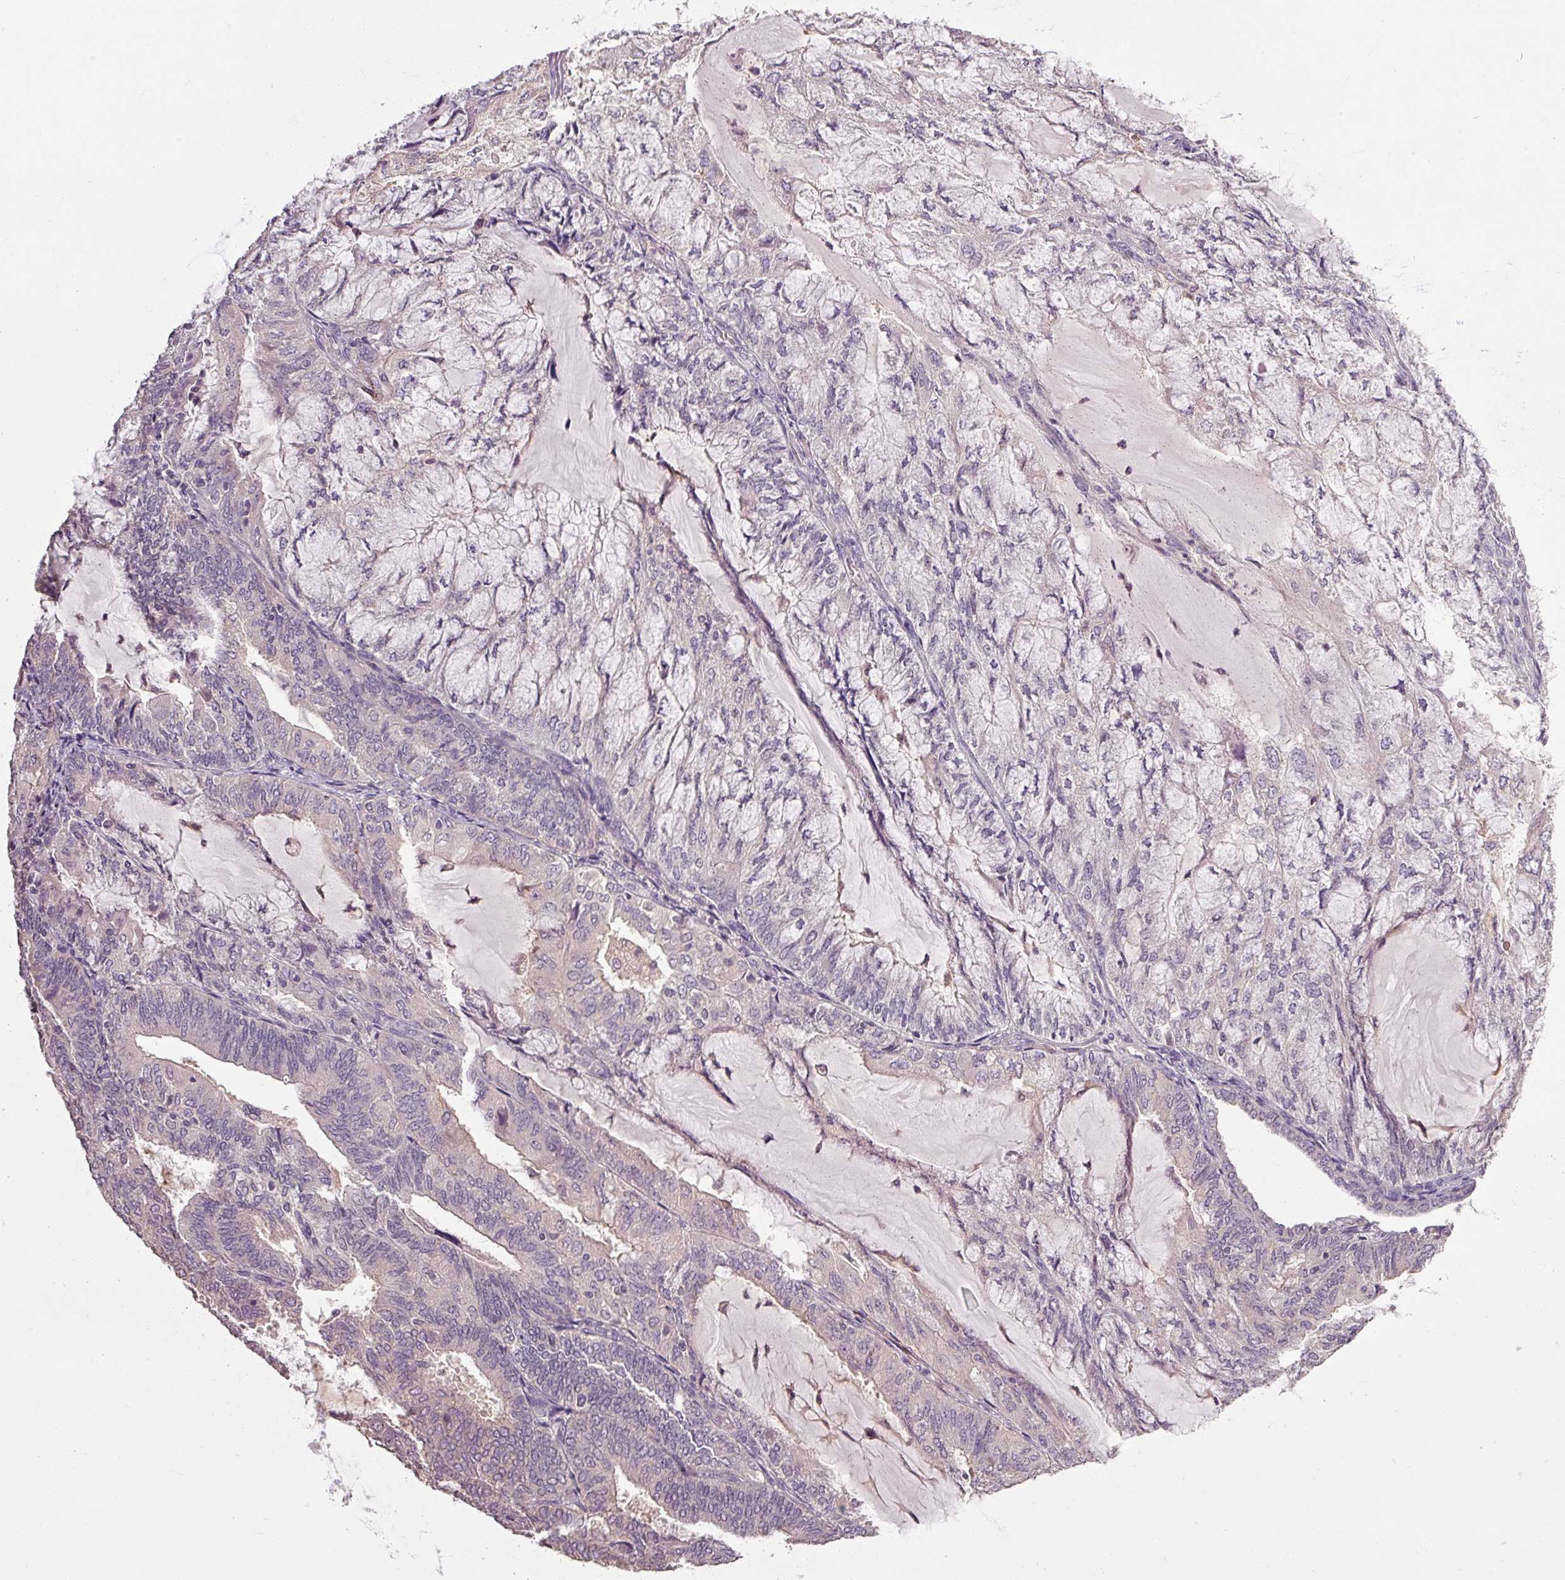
{"staining": {"intensity": "negative", "quantity": "none", "location": "none"}, "tissue": "endometrial cancer", "cell_type": "Tumor cells", "image_type": "cancer", "snomed": [{"axis": "morphology", "description": "Adenocarcinoma, NOS"}, {"axis": "topography", "description": "Endometrium"}], "caption": "Endometrial cancer (adenocarcinoma) was stained to show a protein in brown. There is no significant positivity in tumor cells.", "gene": "CFAP65", "patient": {"sex": "female", "age": 81}}